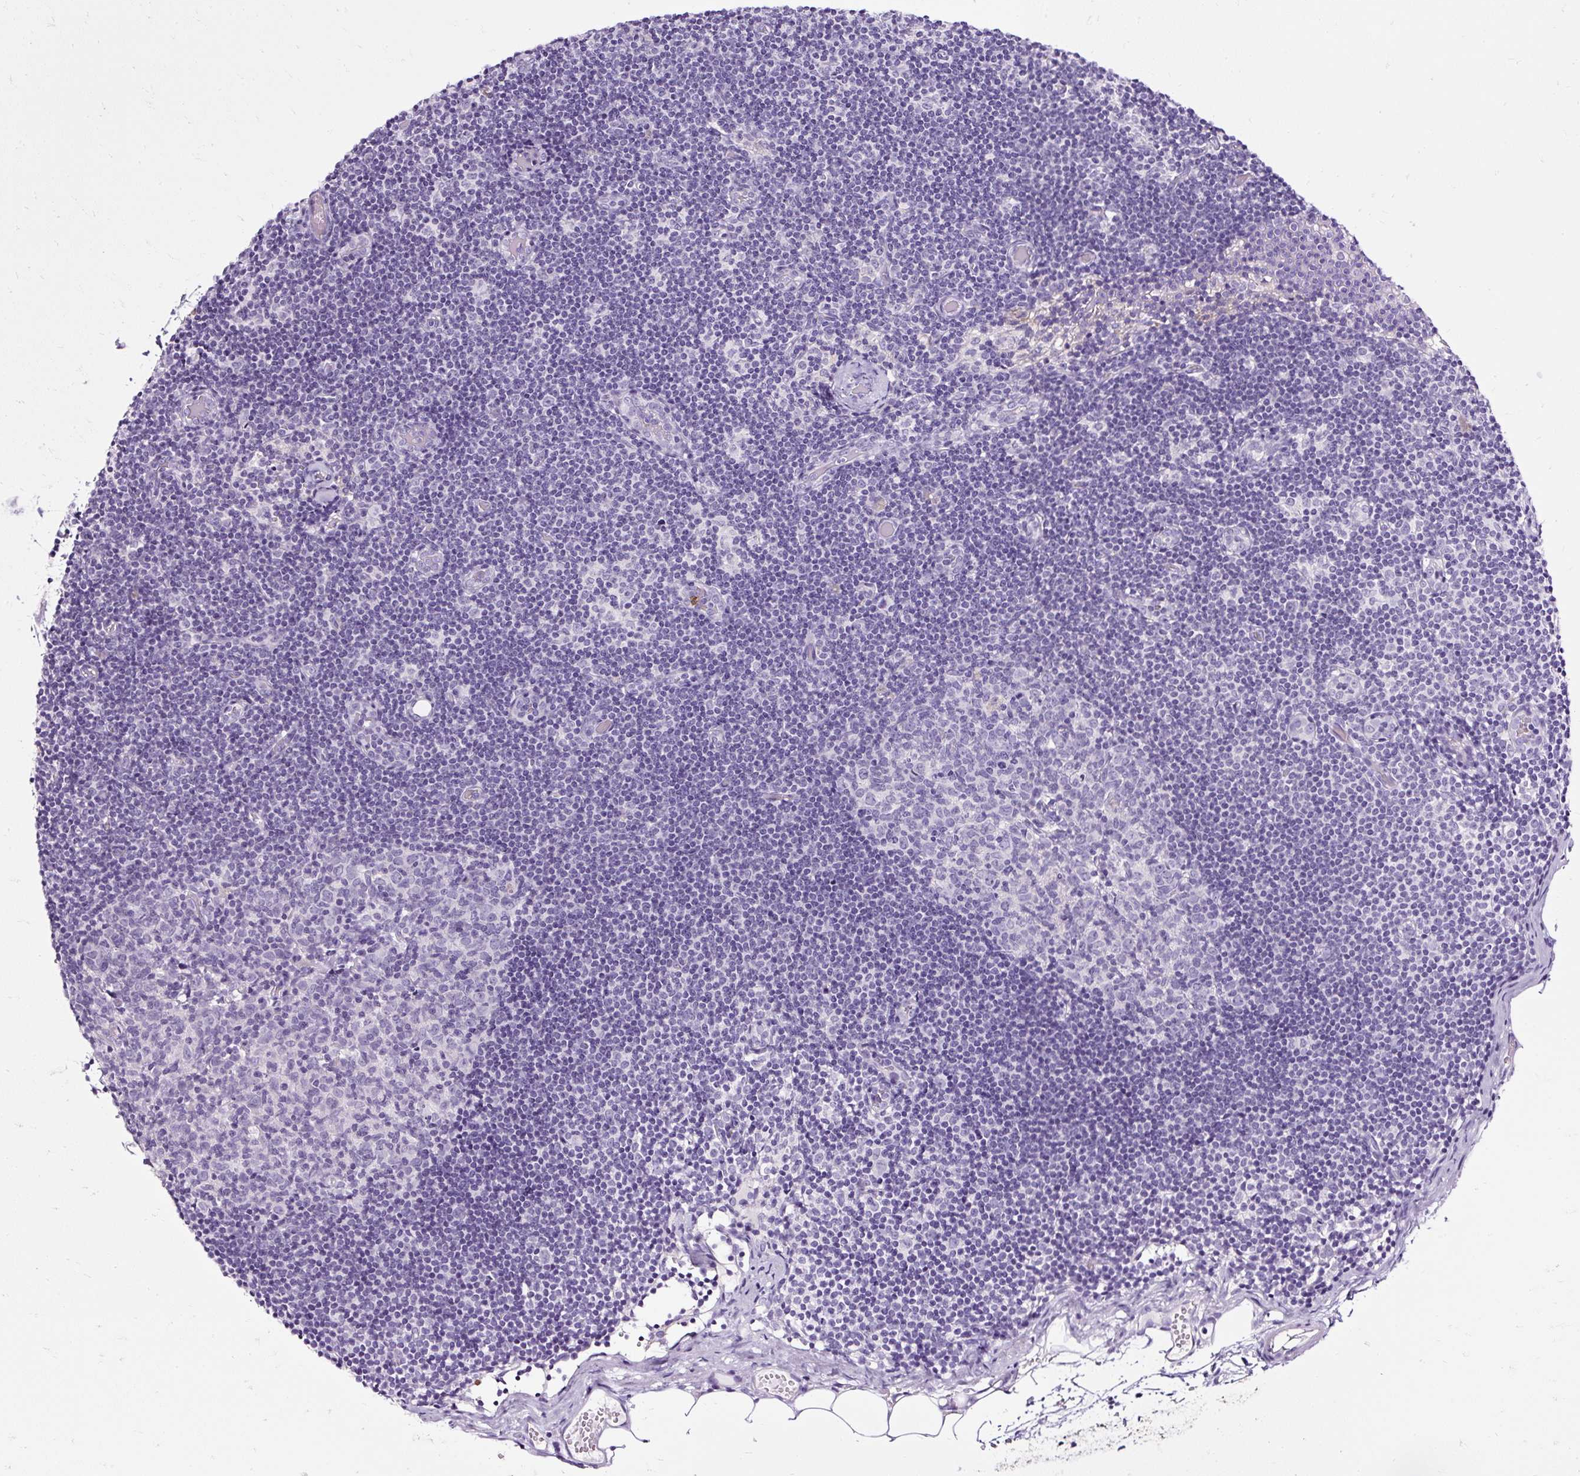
{"staining": {"intensity": "negative", "quantity": "none", "location": "none"}, "tissue": "lymph node", "cell_type": "Germinal center cells", "image_type": "normal", "snomed": [{"axis": "morphology", "description": "Normal tissue, NOS"}, {"axis": "topography", "description": "Lymph node"}], "caption": "Protein analysis of benign lymph node reveals no significant expression in germinal center cells. (DAB immunohistochemistry (IHC), high magnification).", "gene": "SLC7A8", "patient": {"sex": "female", "age": 31}}